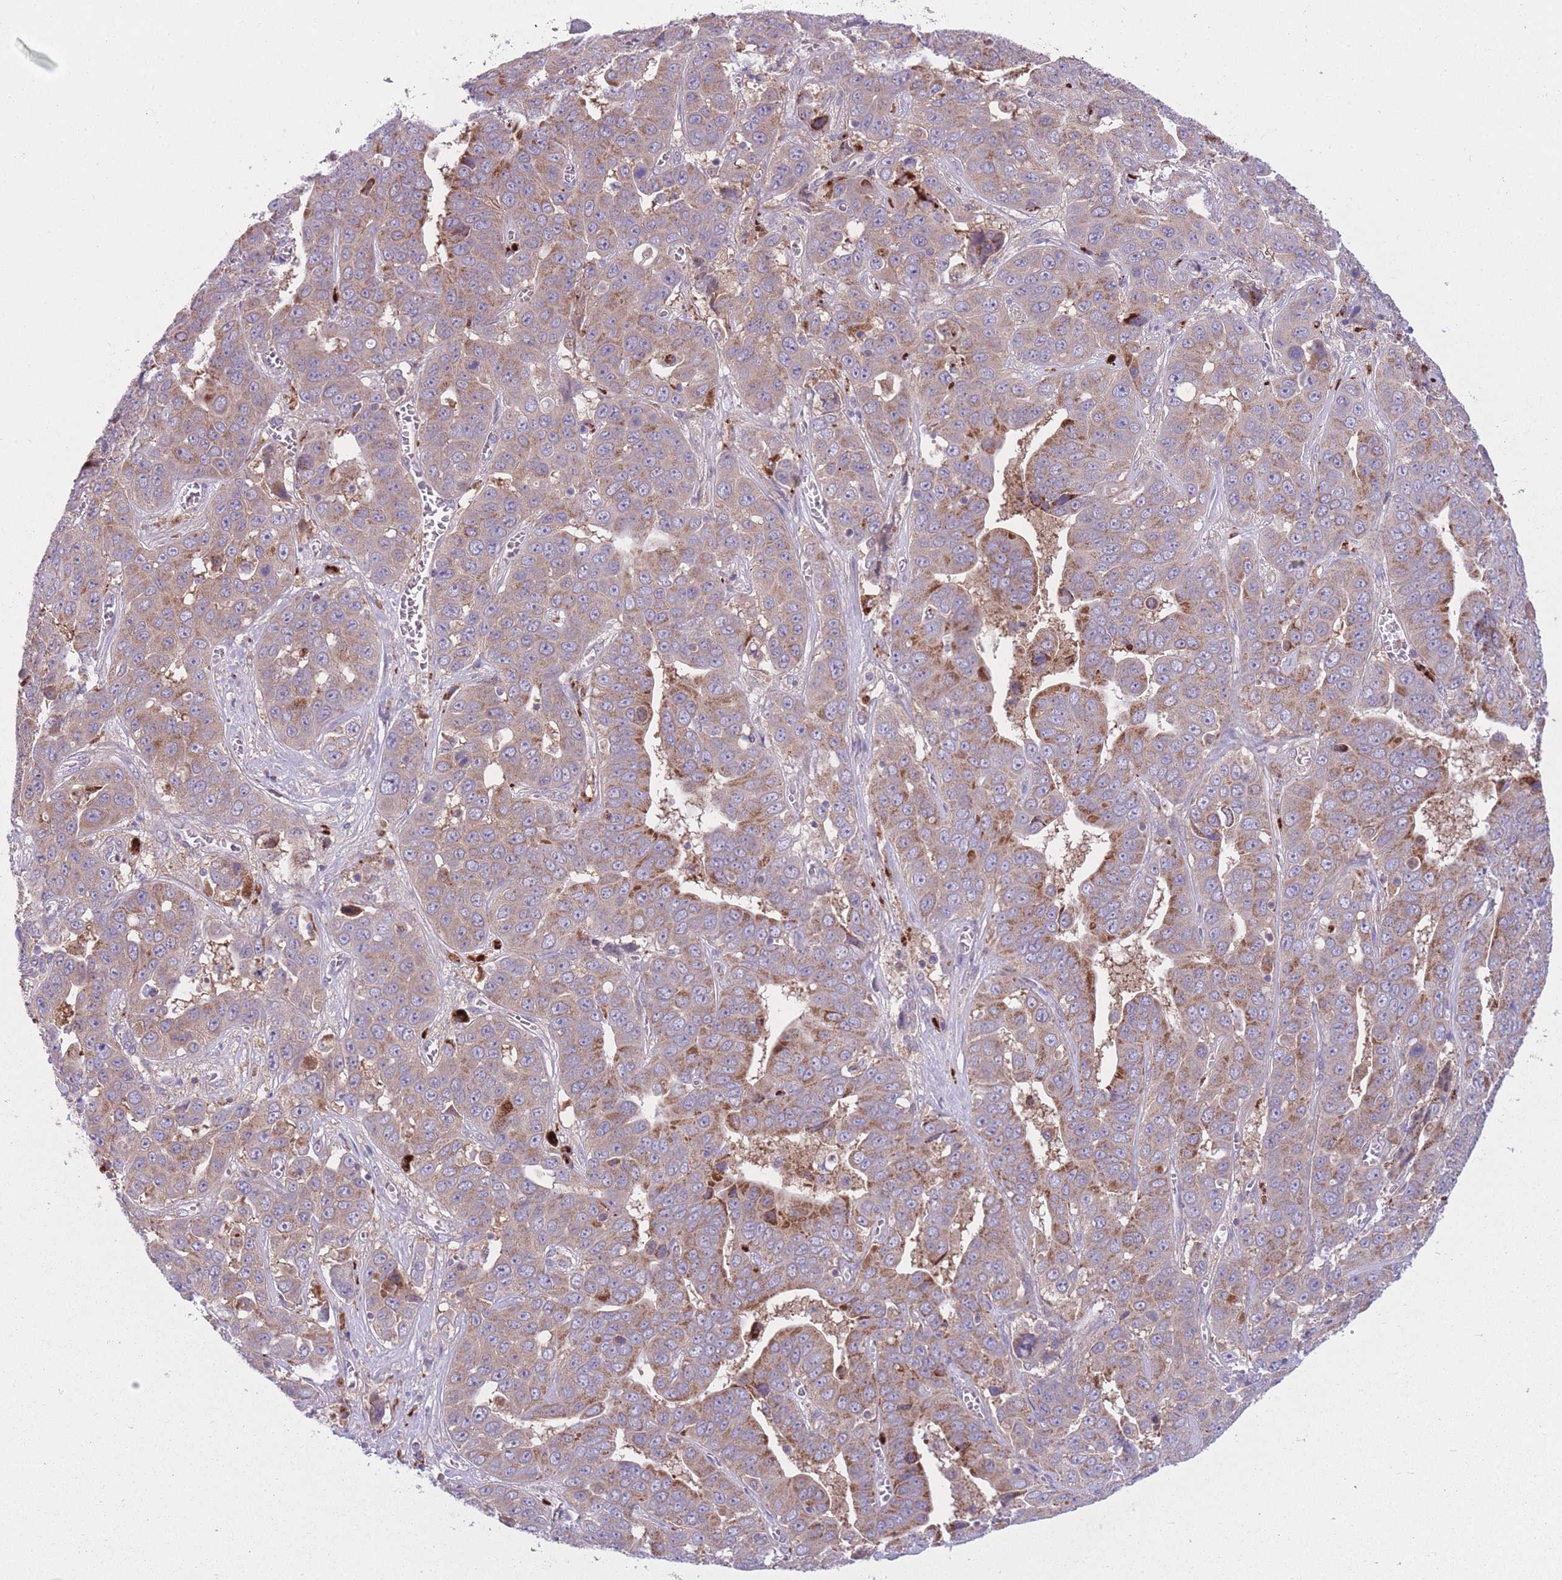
{"staining": {"intensity": "moderate", "quantity": ">75%", "location": "cytoplasmic/membranous"}, "tissue": "liver cancer", "cell_type": "Tumor cells", "image_type": "cancer", "snomed": [{"axis": "morphology", "description": "Cholangiocarcinoma"}, {"axis": "topography", "description": "Liver"}], "caption": "Liver cancer (cholangiocarcinoma) stained with immunohistochemistry demonstrates moderate cytoplasmic/membranous expression in approximately >75% of tumor cells.", "gene": "CCT6B", "patient": {"sex": "female", "age": 52}}